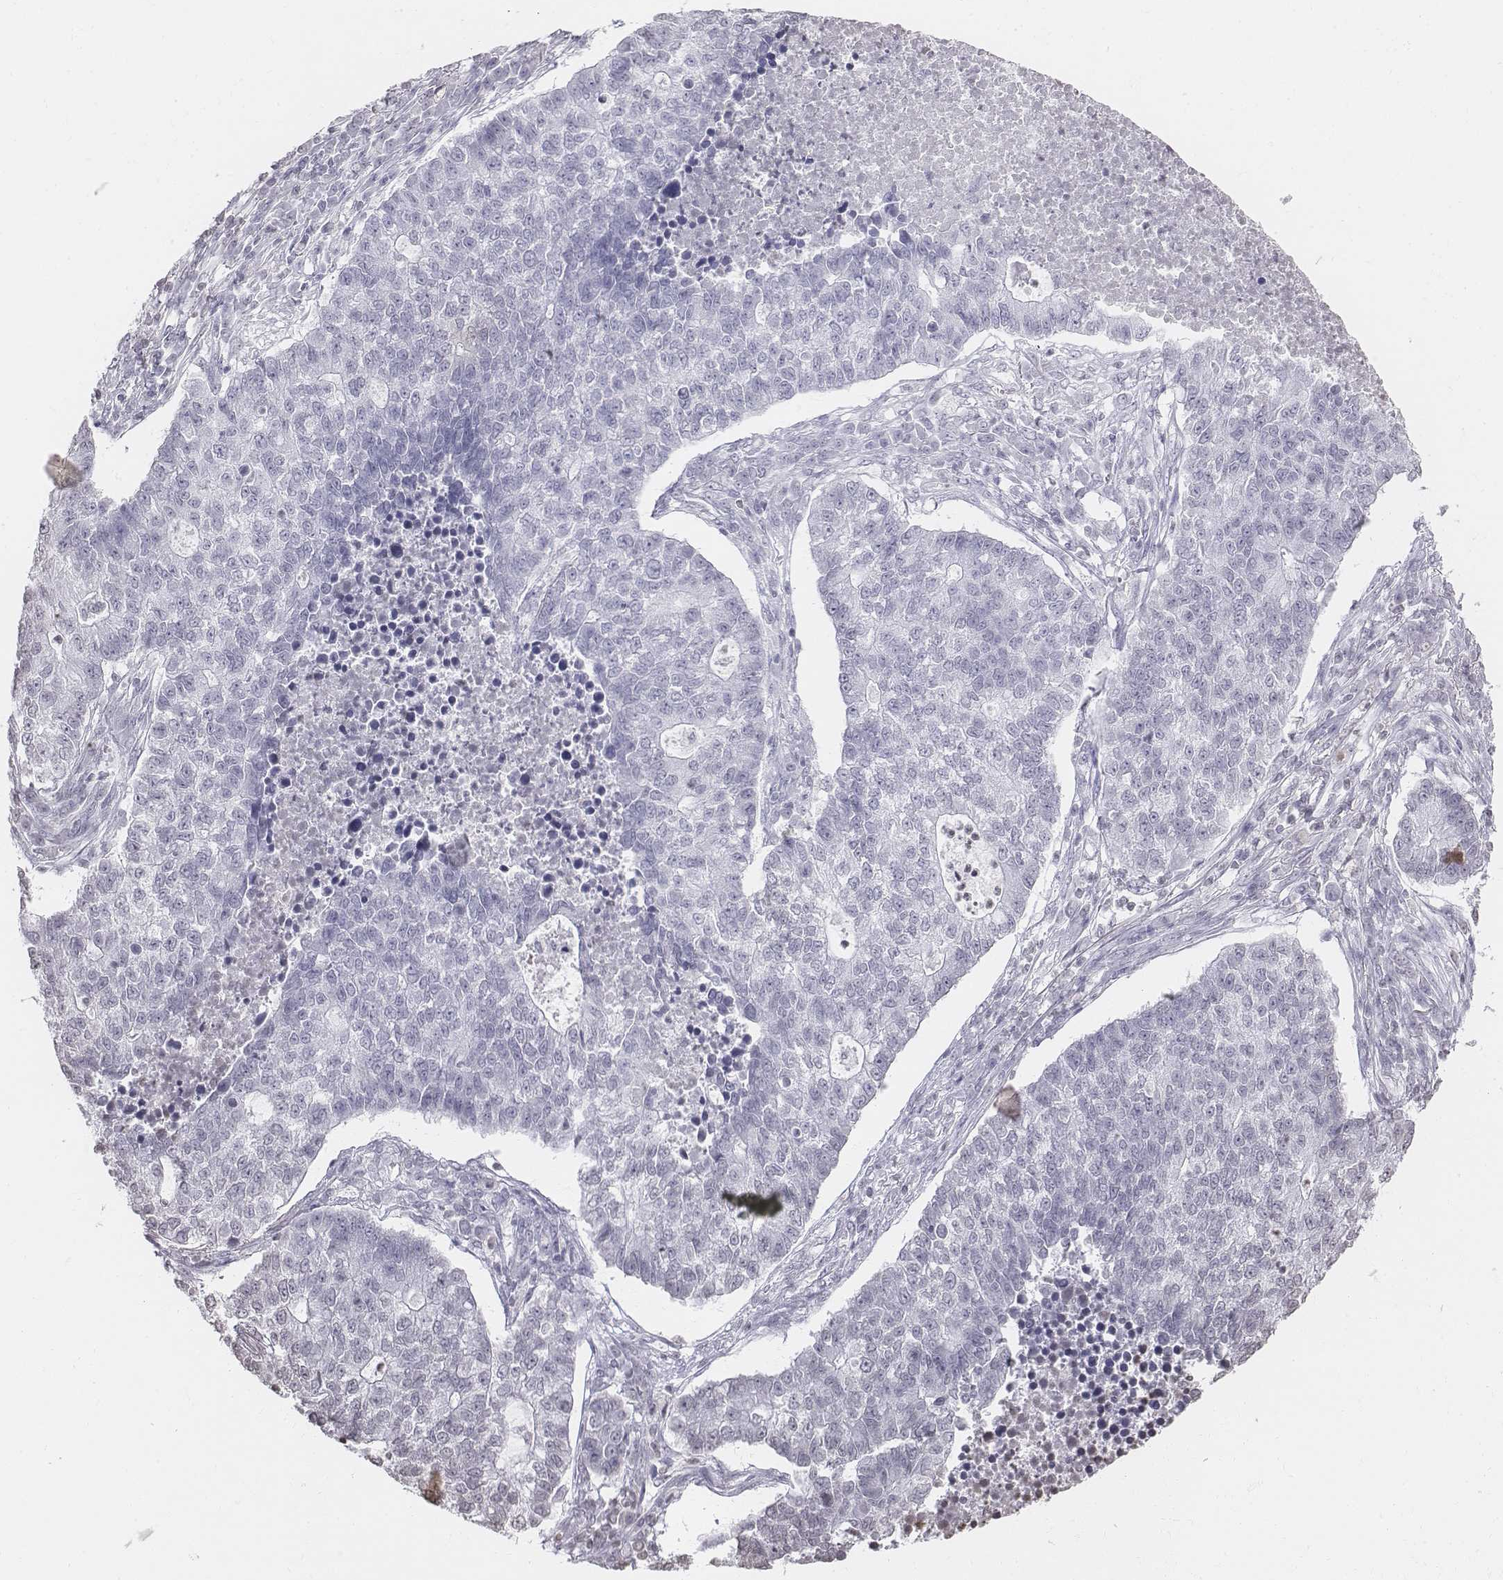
{"staining": {"intensity": "negative", "quantity": "none", "location": "none"}, "tissue": "lung cancer", "cell_type": "Tumor cells", "image_type": "cancer", "snomed": [{"axis": "morphology", "description": "Adenocarcinoma, NOS"}, {"axis": "topography", "description": "Lung"}], "caption": "This is an immunohistochemistry photomicrograph of human lung adenocarcinoma. There is no staining in tumor cells.", "gene": "BARHL1", "patient": {"sex": "male", "age": 57}}